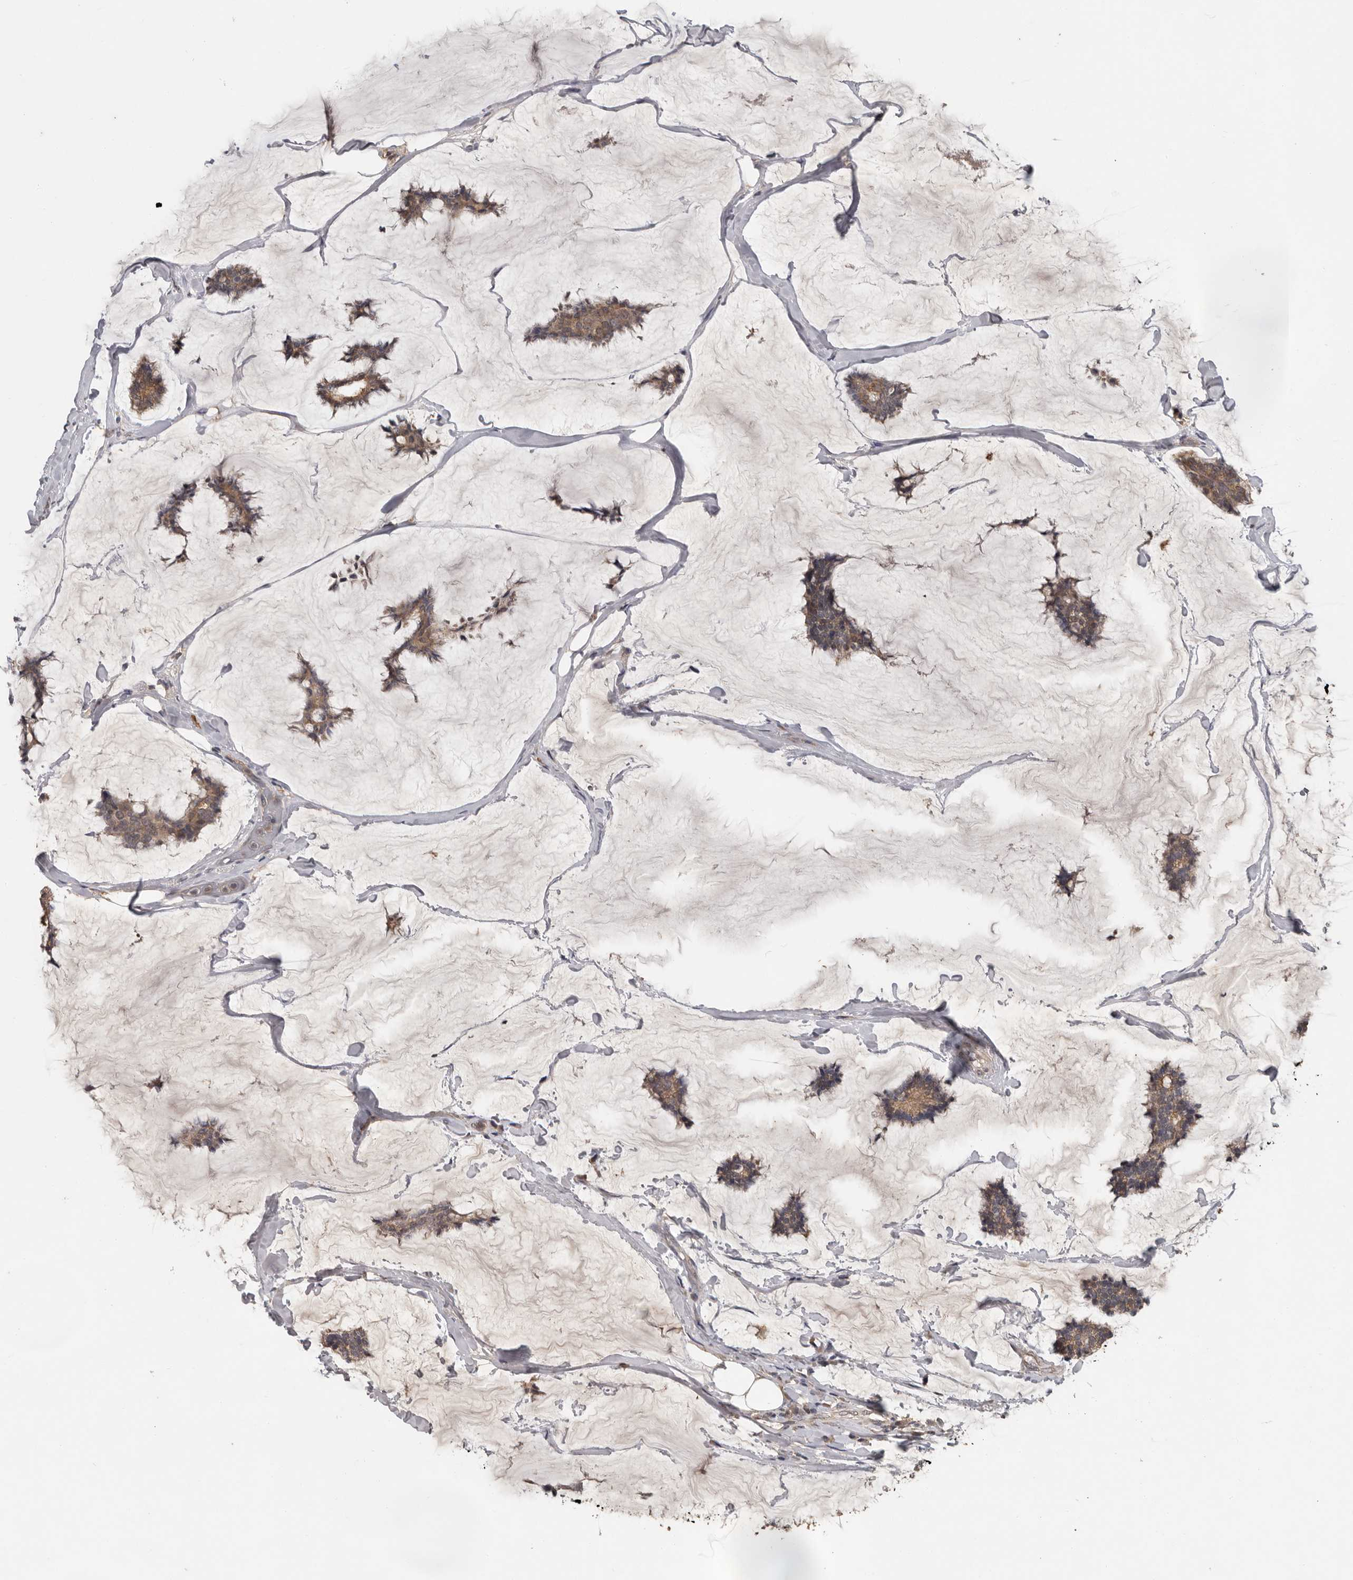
{"staining": {"intensity": "weak", "quantity": ">75%", "location": "cytoplasmic/membranous"}, "tissue": "breast cancer", "cell_type": "Tumor cells", "image_type": "cancer", "snomed": [{"axis": "morphology", "description": "Duct carcinoma"}, {"axis": "topography", "description": "Breast"}], "caption": "The immunohistochemical stain labels weak cytoplasmic/membranous staining in tumor cells of intraductal carcinoma (breast) tissue.", "gene": "MTF1", "patient": {"sex": "female", "age": 93}}